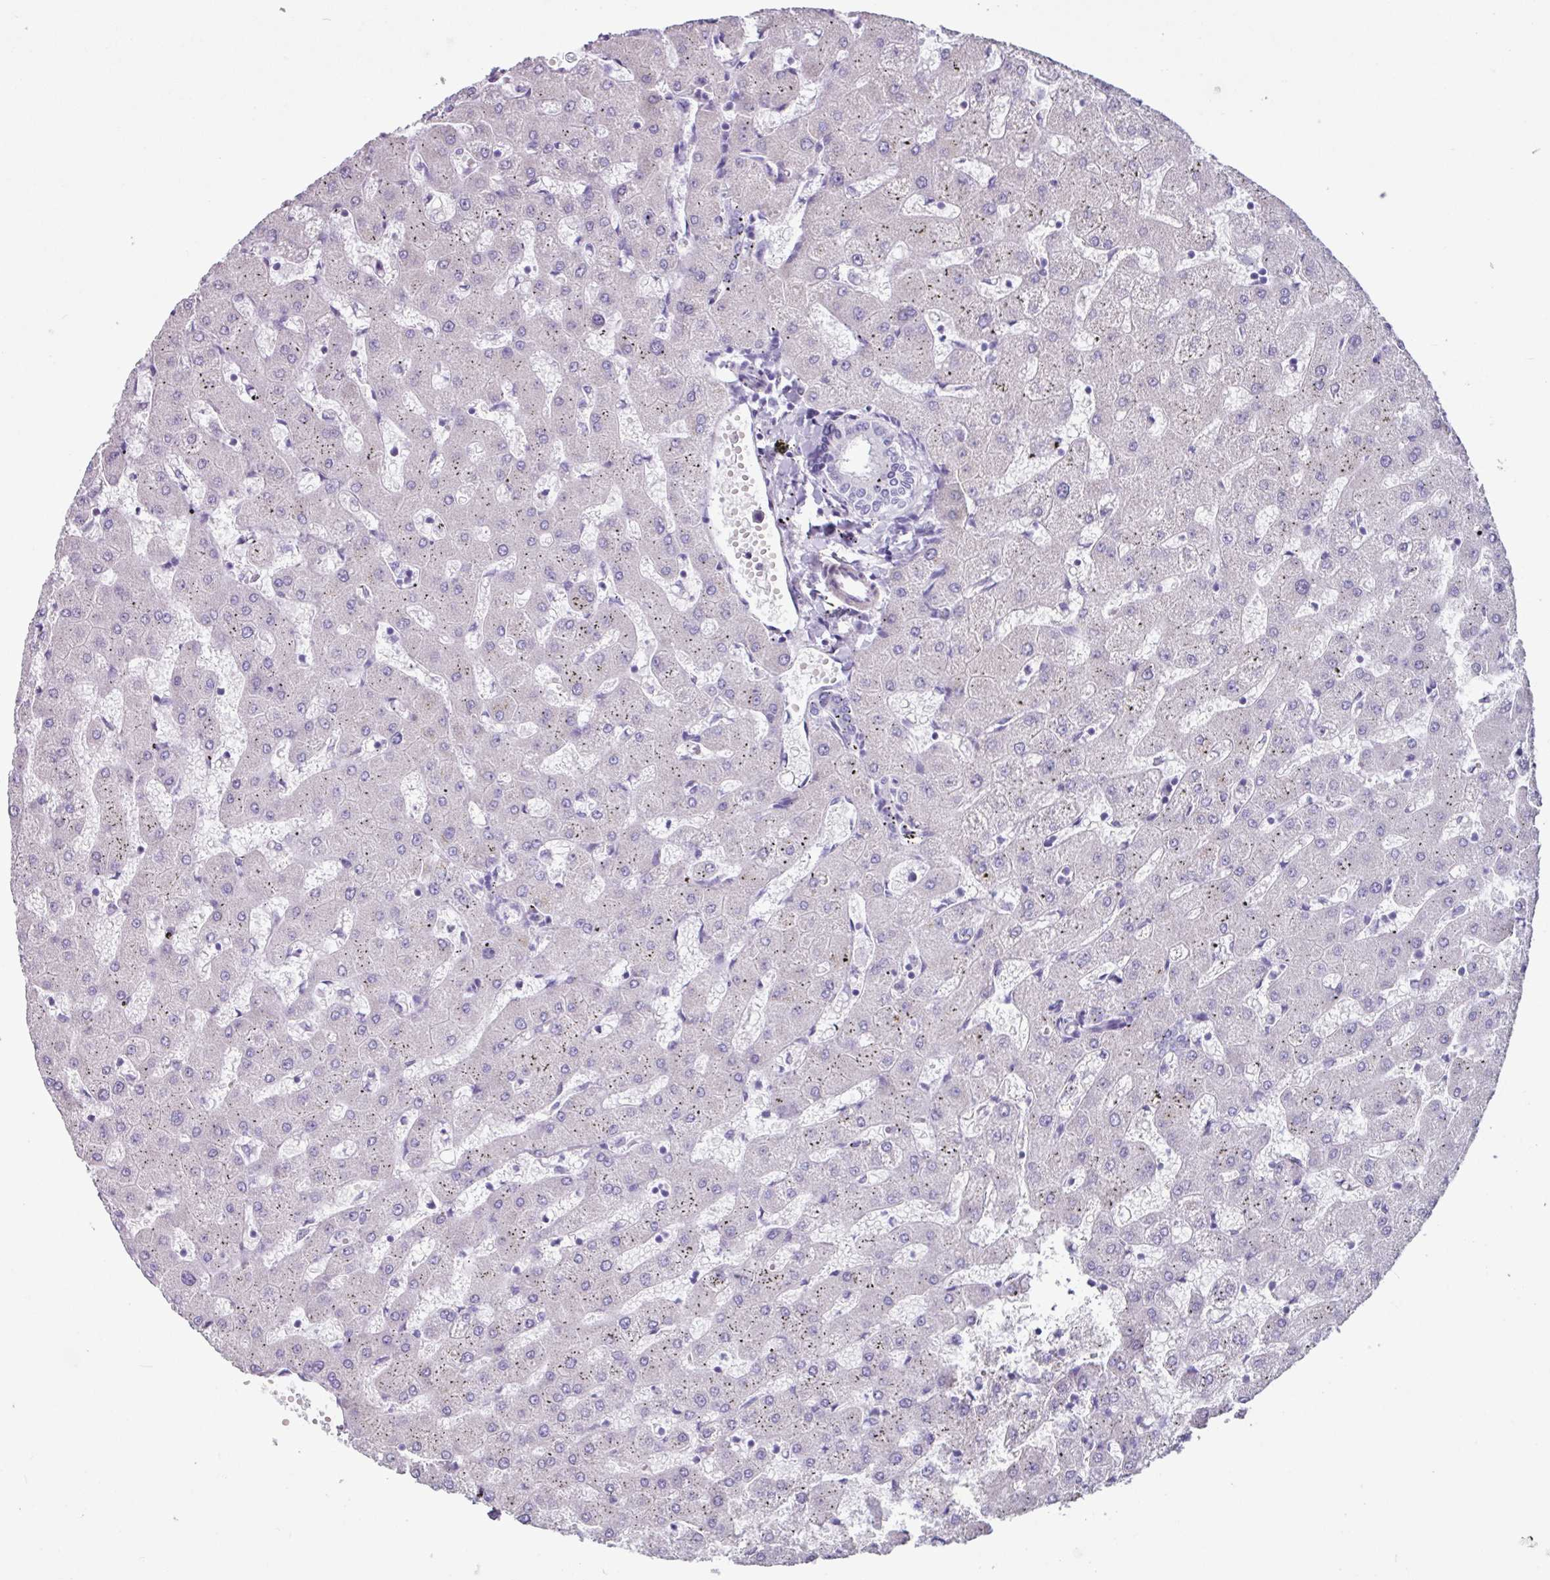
{"staining": {"intensity": "negative", "quantity": "none", "location": "none"}, "tissue": "liver", "cell_type": "Cholangiocytes", "image_type": "normal", "snomed": [{"axis": "morphology", "description": "Normal tissue, NOS"}, {"axis": "topography", "description": "Liver"}], "caption": "High magnification brightfield microscopy of normal liver stained with DAB (3,3'-diaminobenzidine) (brown) and counterstained with hematoxylin (blue): cholangiocytes show no significant positivity. (DAB immunohistochemistry (IHC) with hematoxylin counter stain).", "gene": "OTX1", "patient": {"sex": "female", "age": 63}}